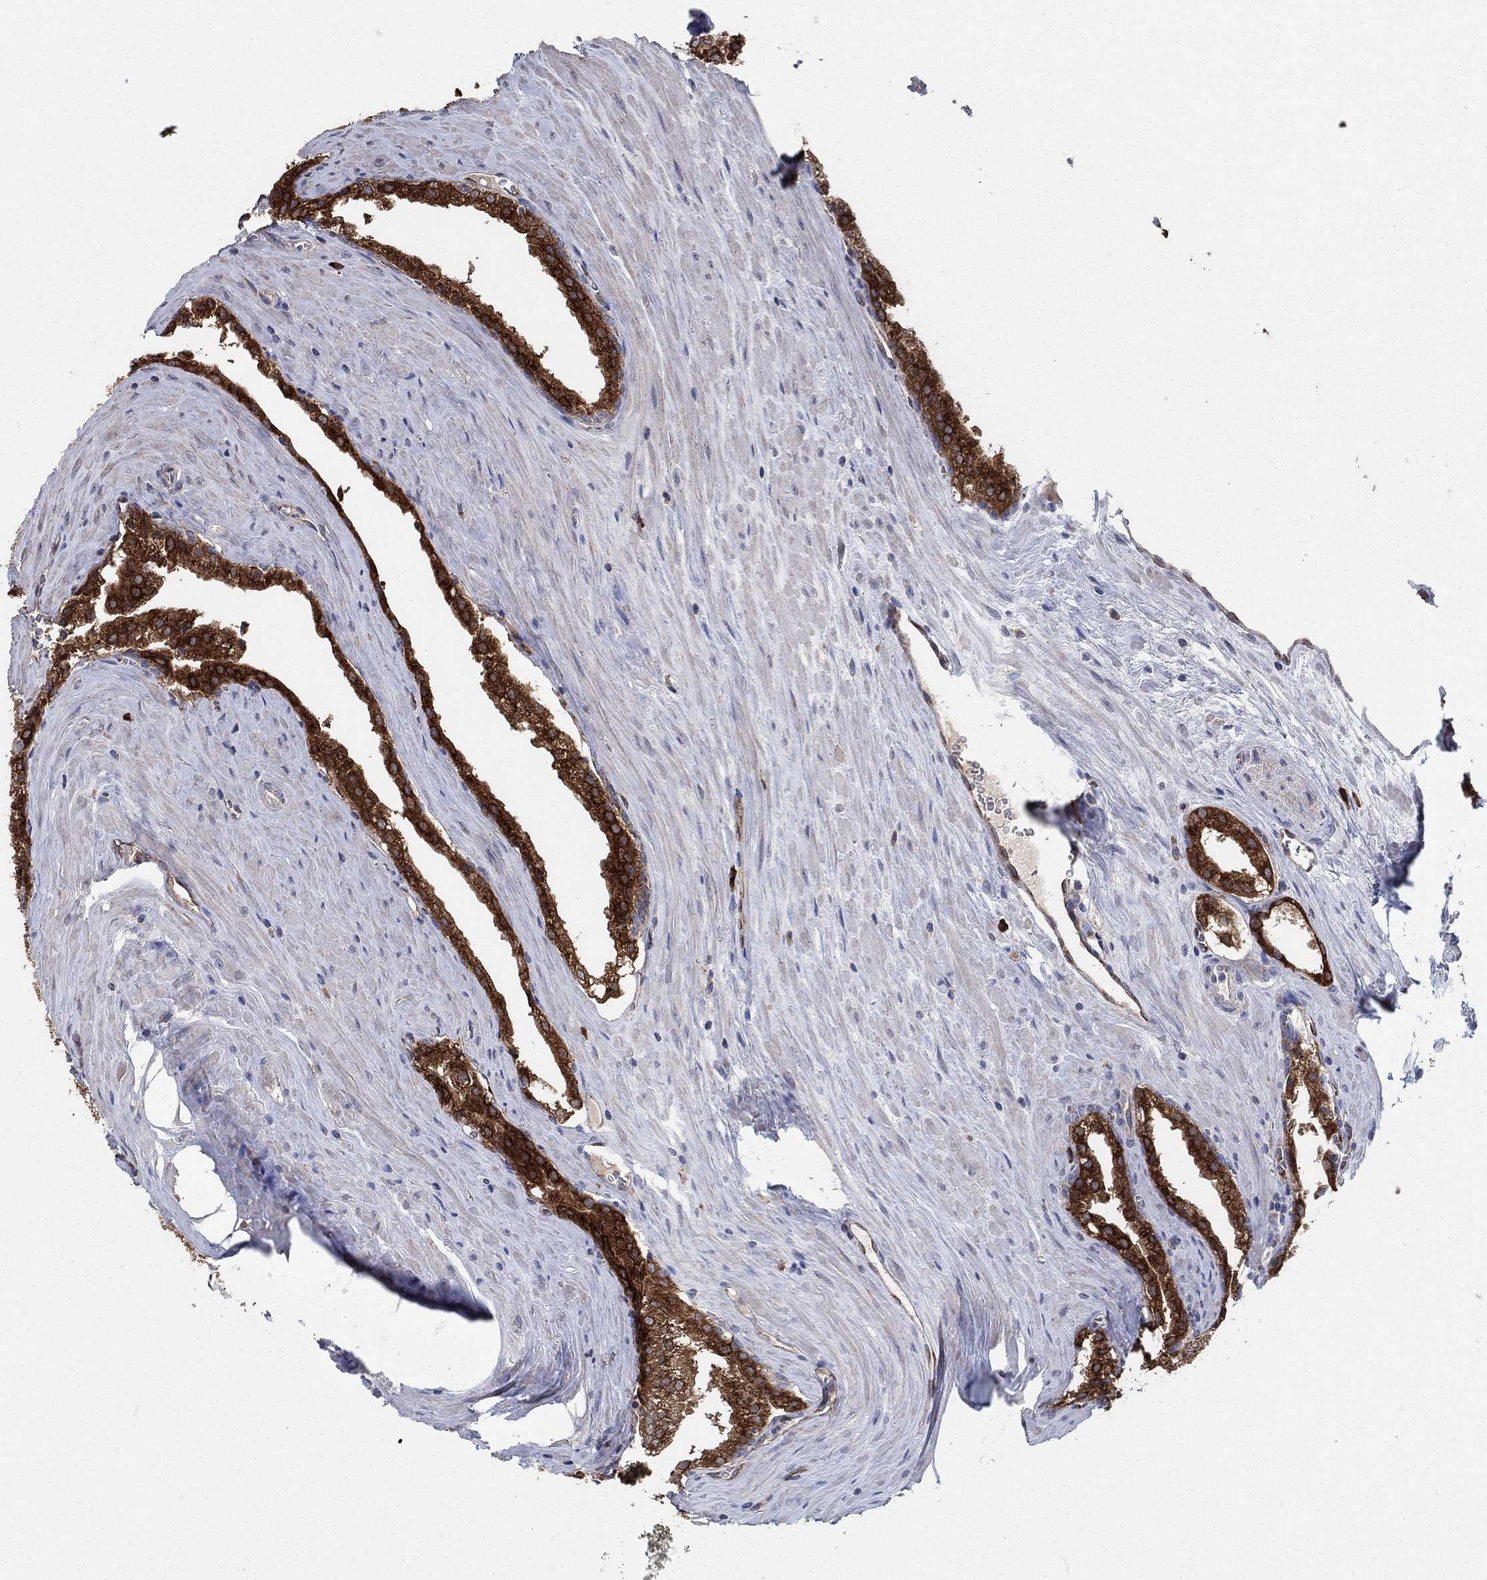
{"staining": {"intensity": "strong", "quantity": ">75%", "location": "cytoplasmic/membranous"}, "tissue": "prostate cancer", "cell_type": "Tumor cells", "image_type": "cancer", "snomed": [{"axis": "morphology", "description": "Adenocarcinoma, NOS"}, {"axis": "topography", "description": "Prostate"}], "caption": "The photomicrograph exhibits immunohistochemical staining of prostate cancer (adenocarcinoma). There is strong cytoplasmic/membranous staining is seen in about >75% of tumor cells.", "gene": "HID1", "patient": {"sex": "male", "age": 72}}